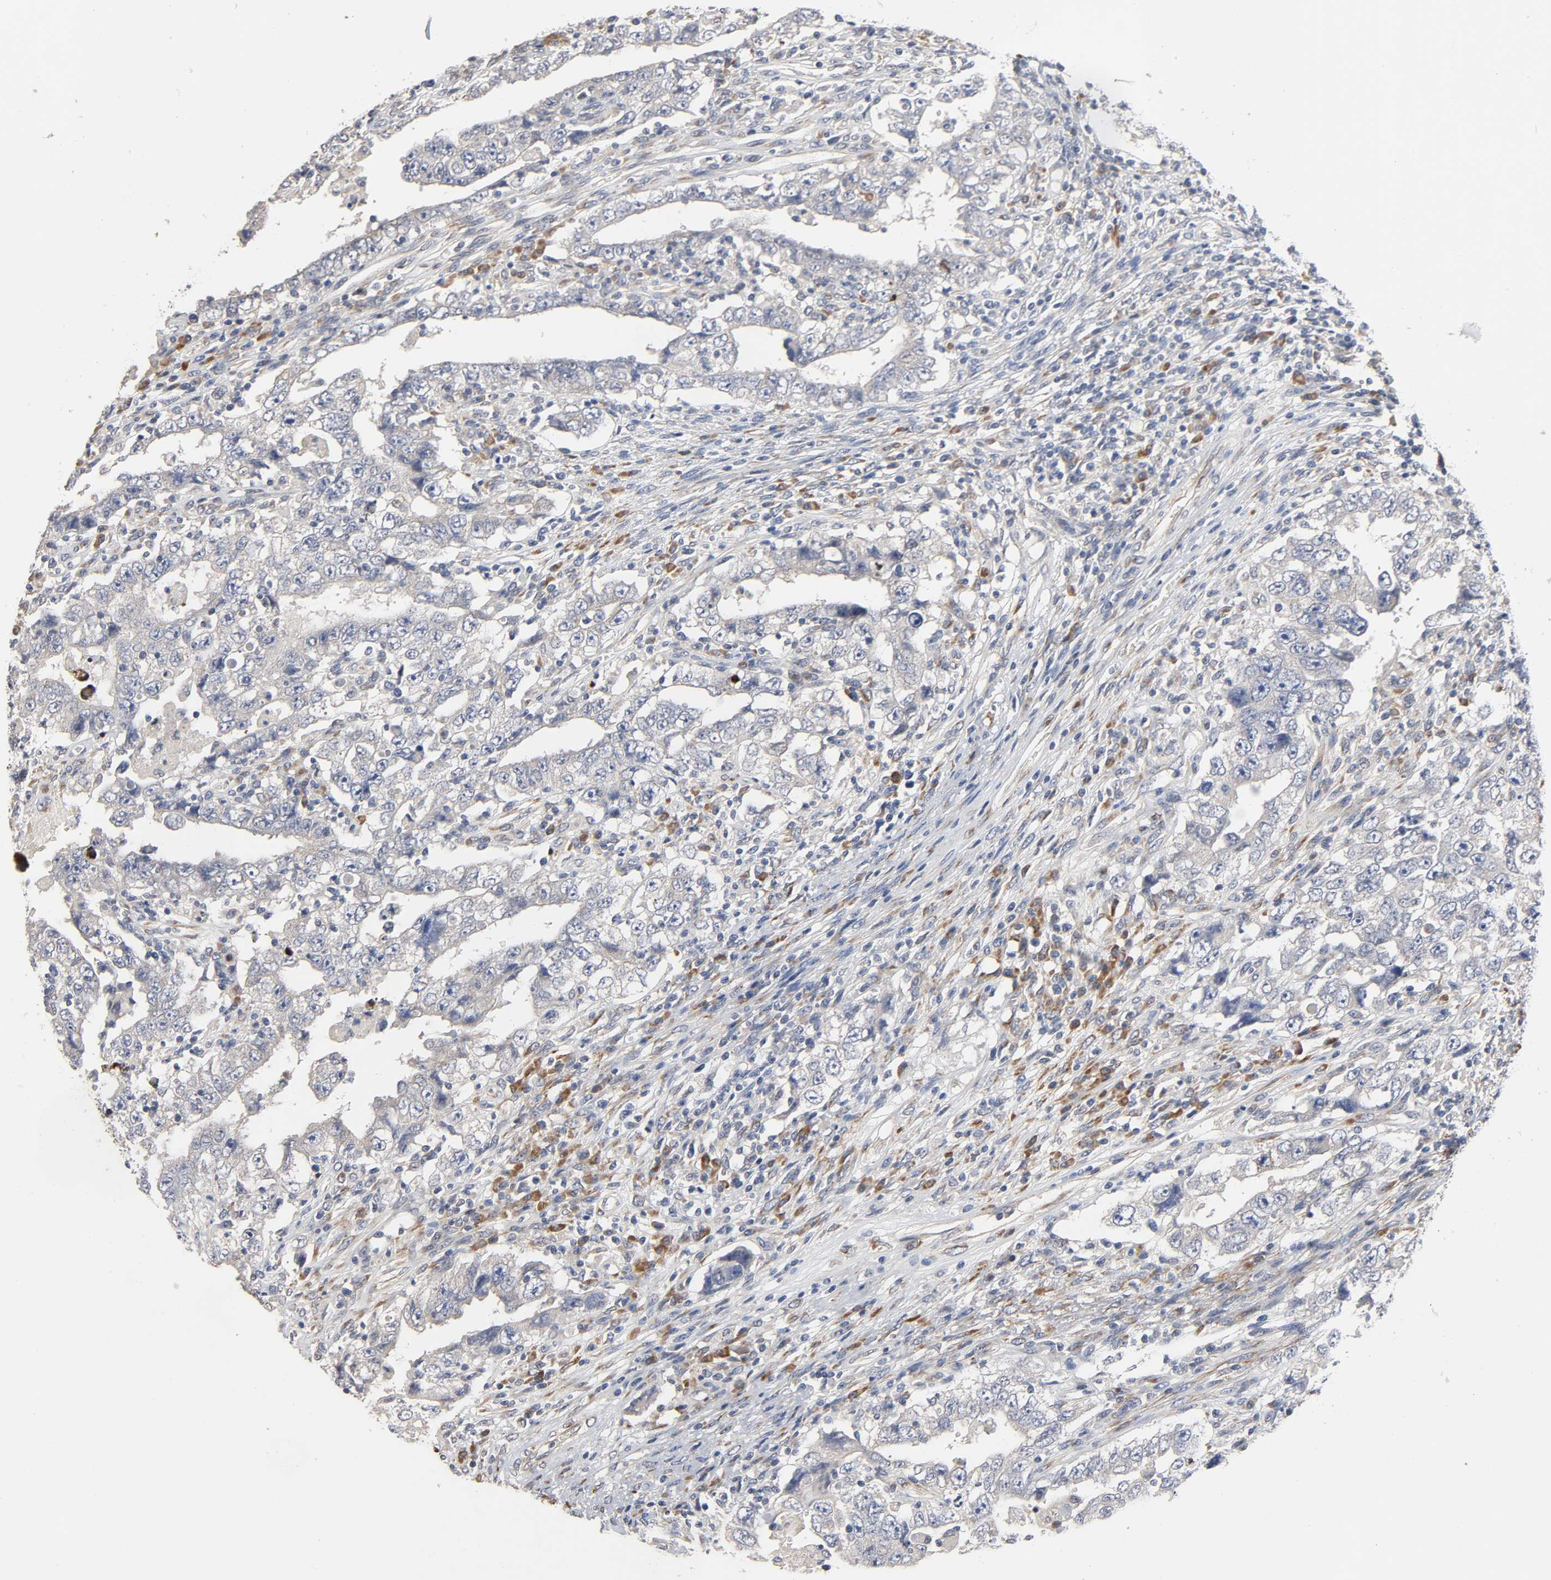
{"staining": {"intensity": "negative", "quantity": "none", "location": "none"}, "tissue": "testis cancer", "cell_type": "Tumor cells", "image_type": "cancer", "snomed": [{"axis": "morphology", "description": "Carcinoma, Embryonal, NOS"}, {"axis": "topography", "description": "Testis"}], "caption": "This is an IHC photomicrograph of human testis cancer (embryonal carcinoma). There is no expression in tumor cells.", "gene": "HDLBP", "patient": {"sex": "male", "age": 26}}